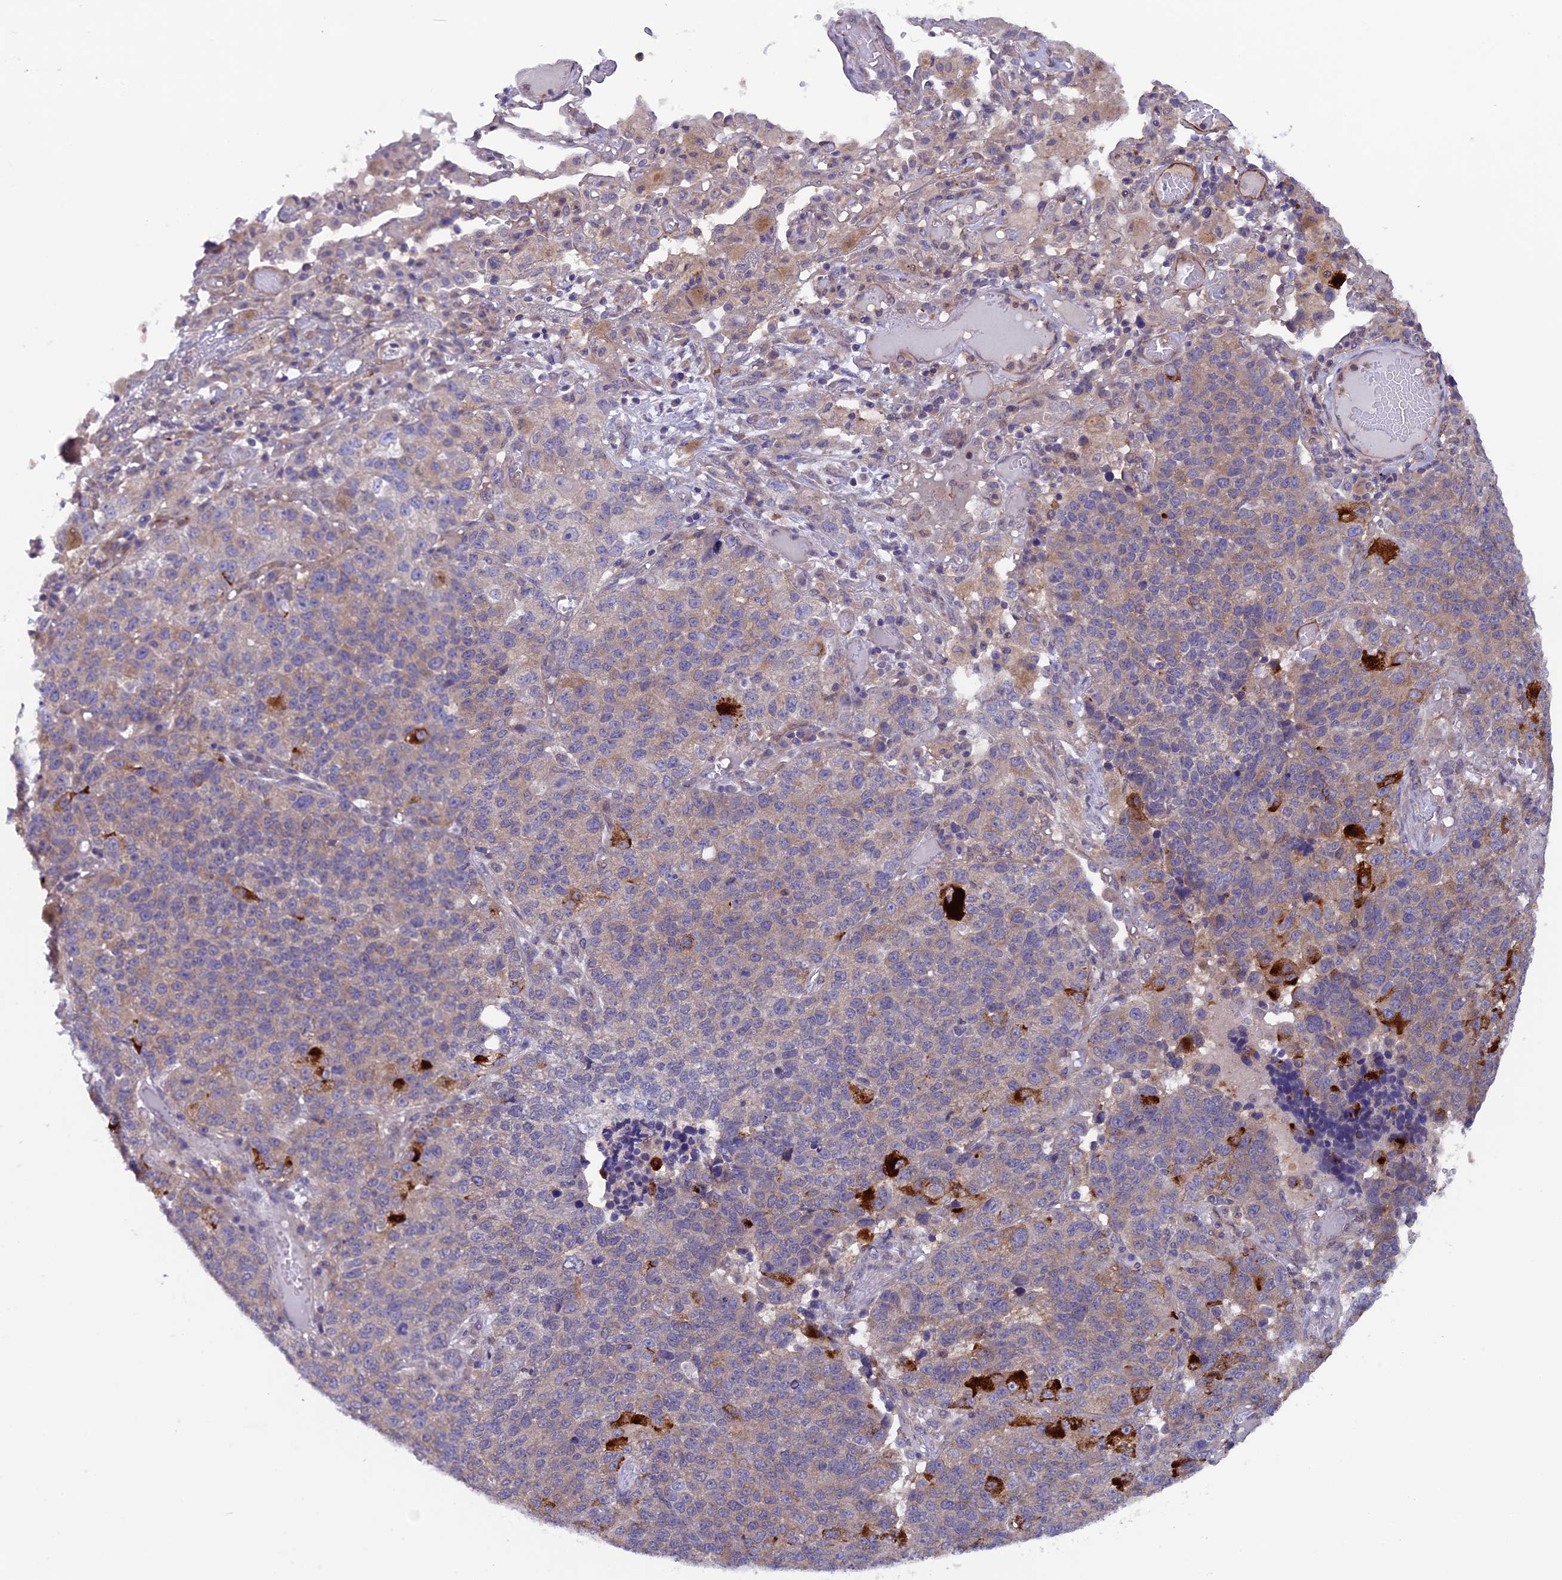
{"staining": {"intensity": "strong", "quantity": "<25%", "location": "cytoplasmic/membranous"}, "tissue": "lung cancer", "cell_type": "Tumor cells", "image_type": "cancer", "snomed": [{"axis": "morphology", "description": "Adenocarcinoma, NOS"}, {"axis": "topography", "description": "Lung"}], "caption": "The micrograph shows staining of lung adenocarcinoma, revealing strong cytoplasmic/membranous protein staining (brown color) within tumor cells.", "gene": "MAST2", "patient": {"sex": "male", "age": 49}}